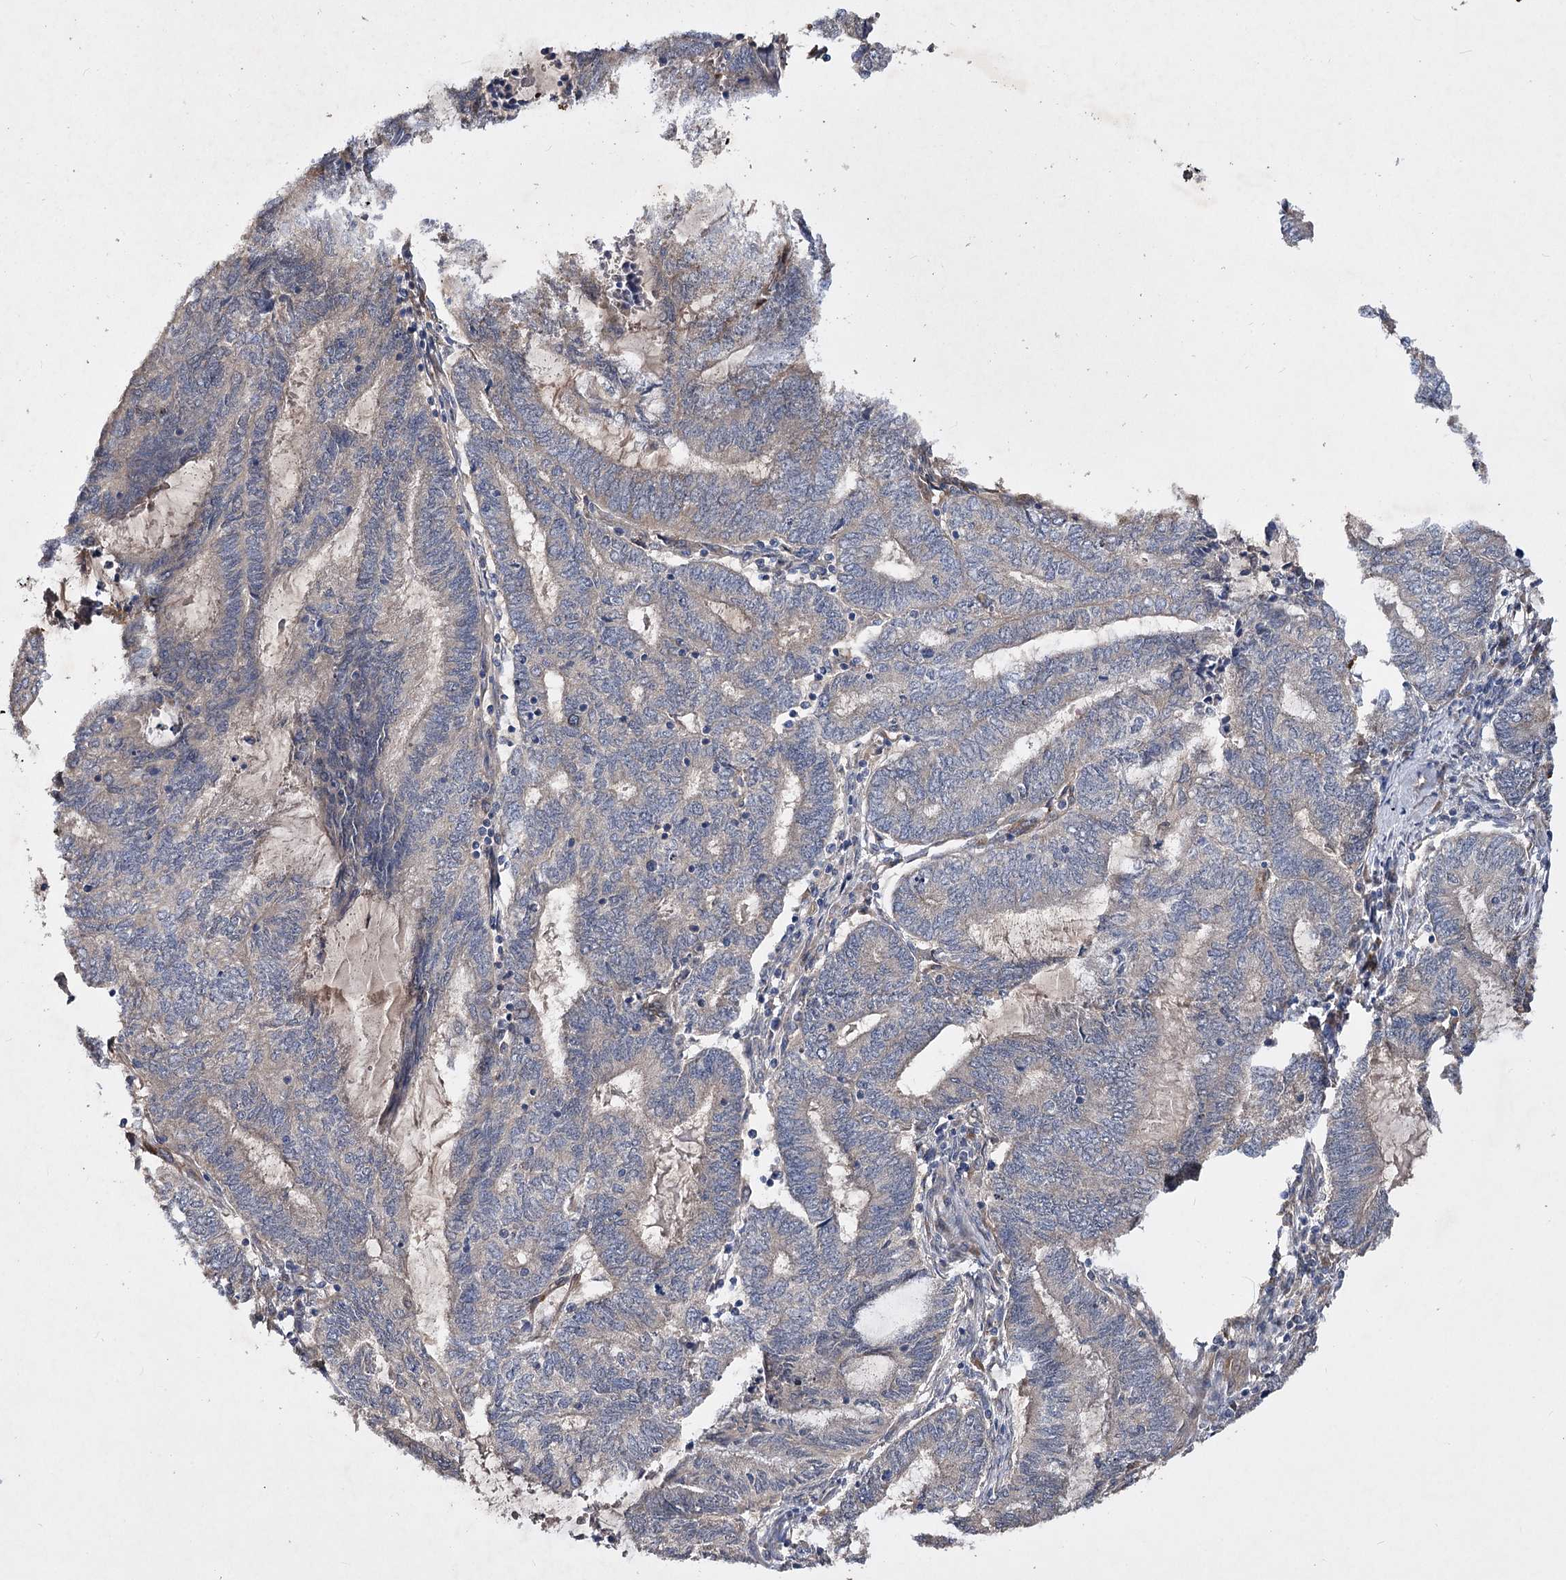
{"staining": {"intensity": "negative", "quantity": "none", "location": "none"}, "tissue": "endometrial cancer", "cell_type": "Tumor cells", "image_type": "cancer", "snomed": [{"axis": "morphology", "description": "Adenocarcinoma, NOS"}, {"axis": "topography", "description": "Uterus"}, {"axis": "topography", "description": "Endometrium"}], "caption": "High magnification brightfield microscopy of endometrial cancer (adenocarcinoma) stained with DAB (brown) and counterstained with hematoxylin (blue): tumor cells show no significant positivity.", "gene": "MINDY3", "patient": {"sex": "female", "age": 70}}